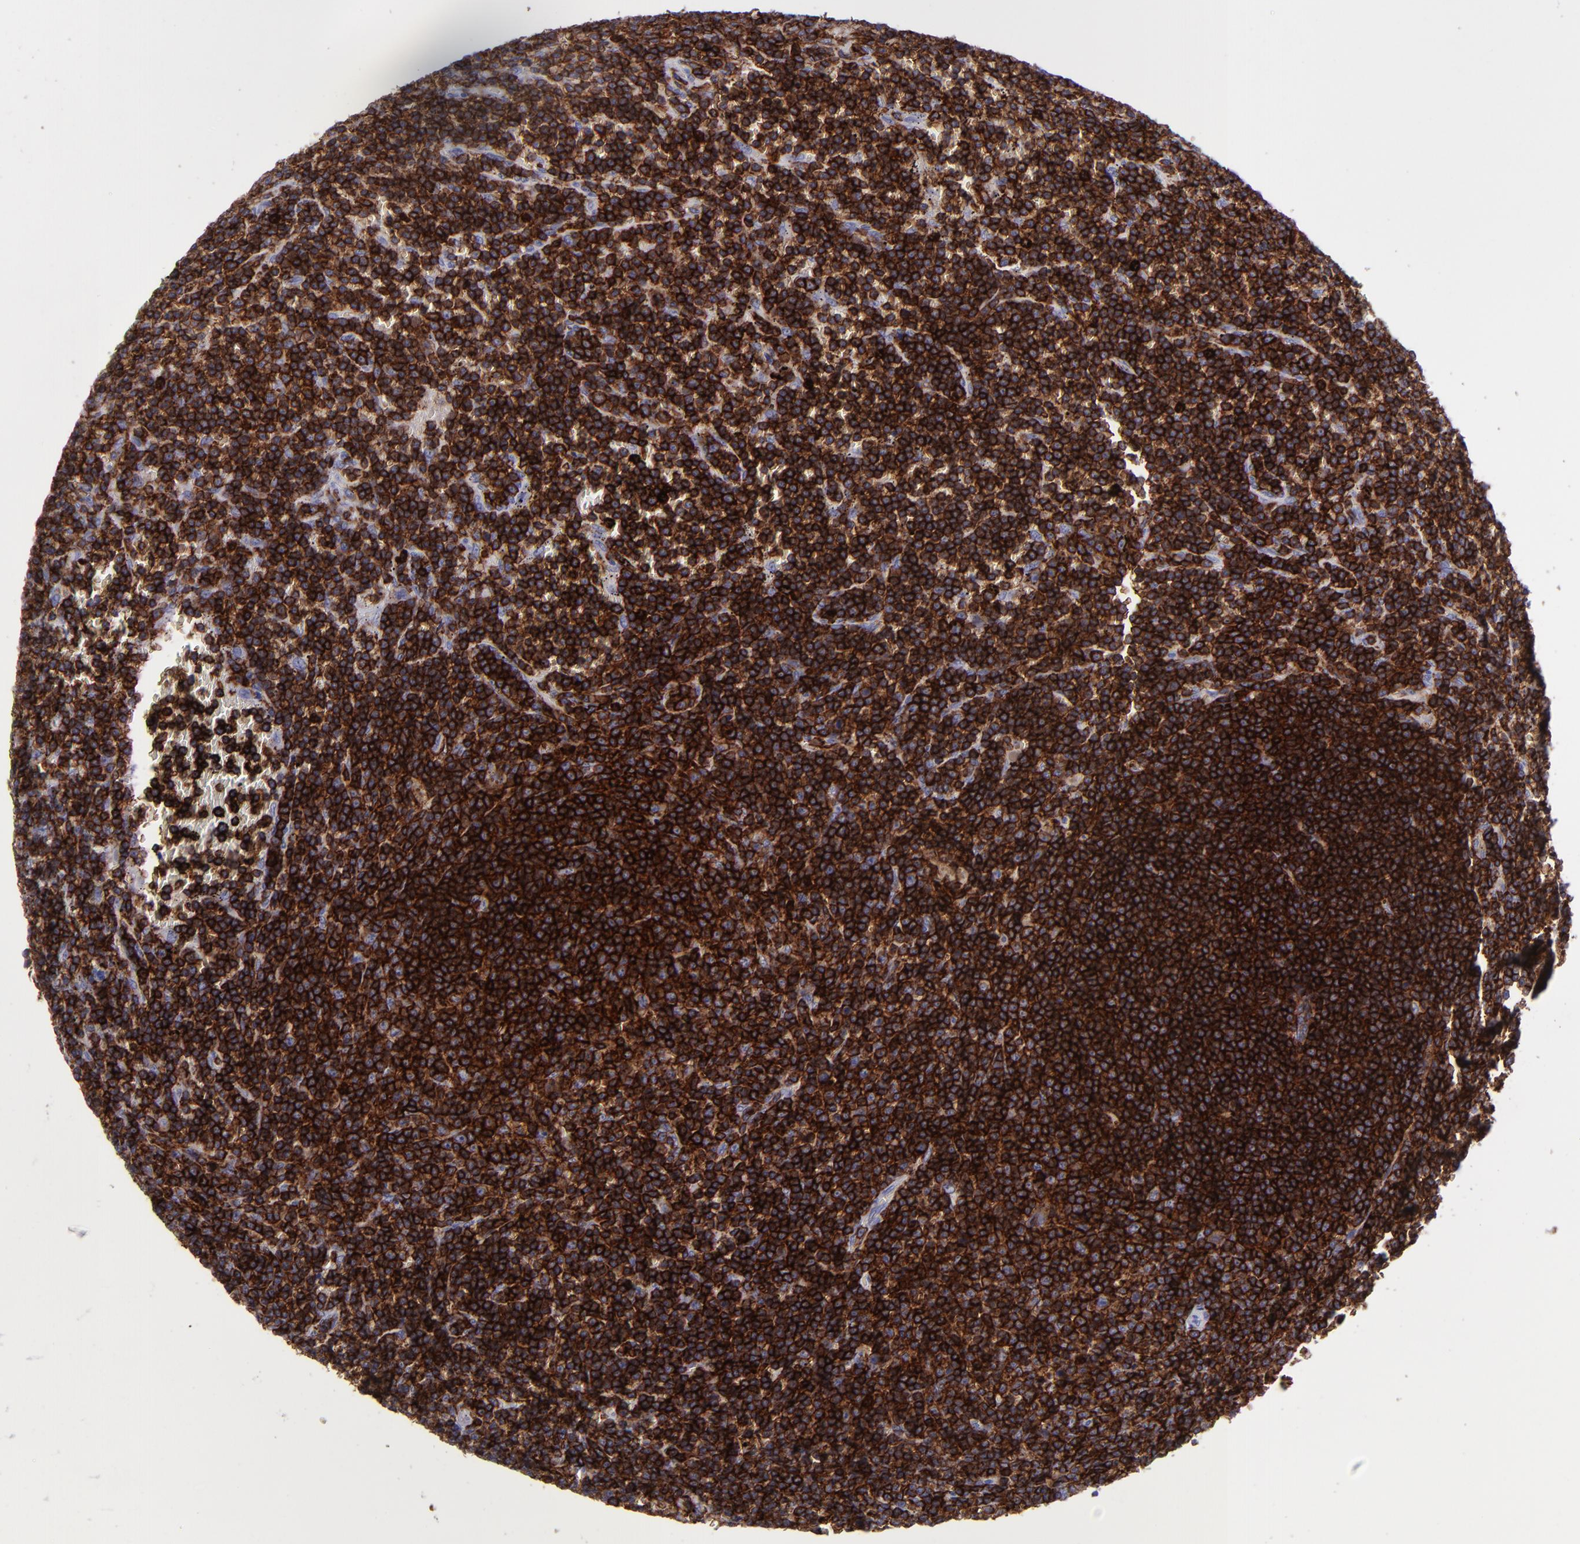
{"staining": {"intensity": "strong", "quantity": ">75%", "location": "cytoplasmic/membranous"}, "tissue": "lymphoma", "cell_type": "Tumor cells", "image_type": "cancer", "snomed": [{"axis": "morphology", "description": "Malignant lymphoma, non-Hodgkin's type, Low grade"}, {"axis": "topography", "description": "Spleen"}], "caption": "Lymphoma stained with immunohistochemistry (IHC) shows strong cytoplasmic/membranous positivity in about >75% of tumor cells.", "gene": "ICAM3", "patient": {"sex": "male", "age": 80}}